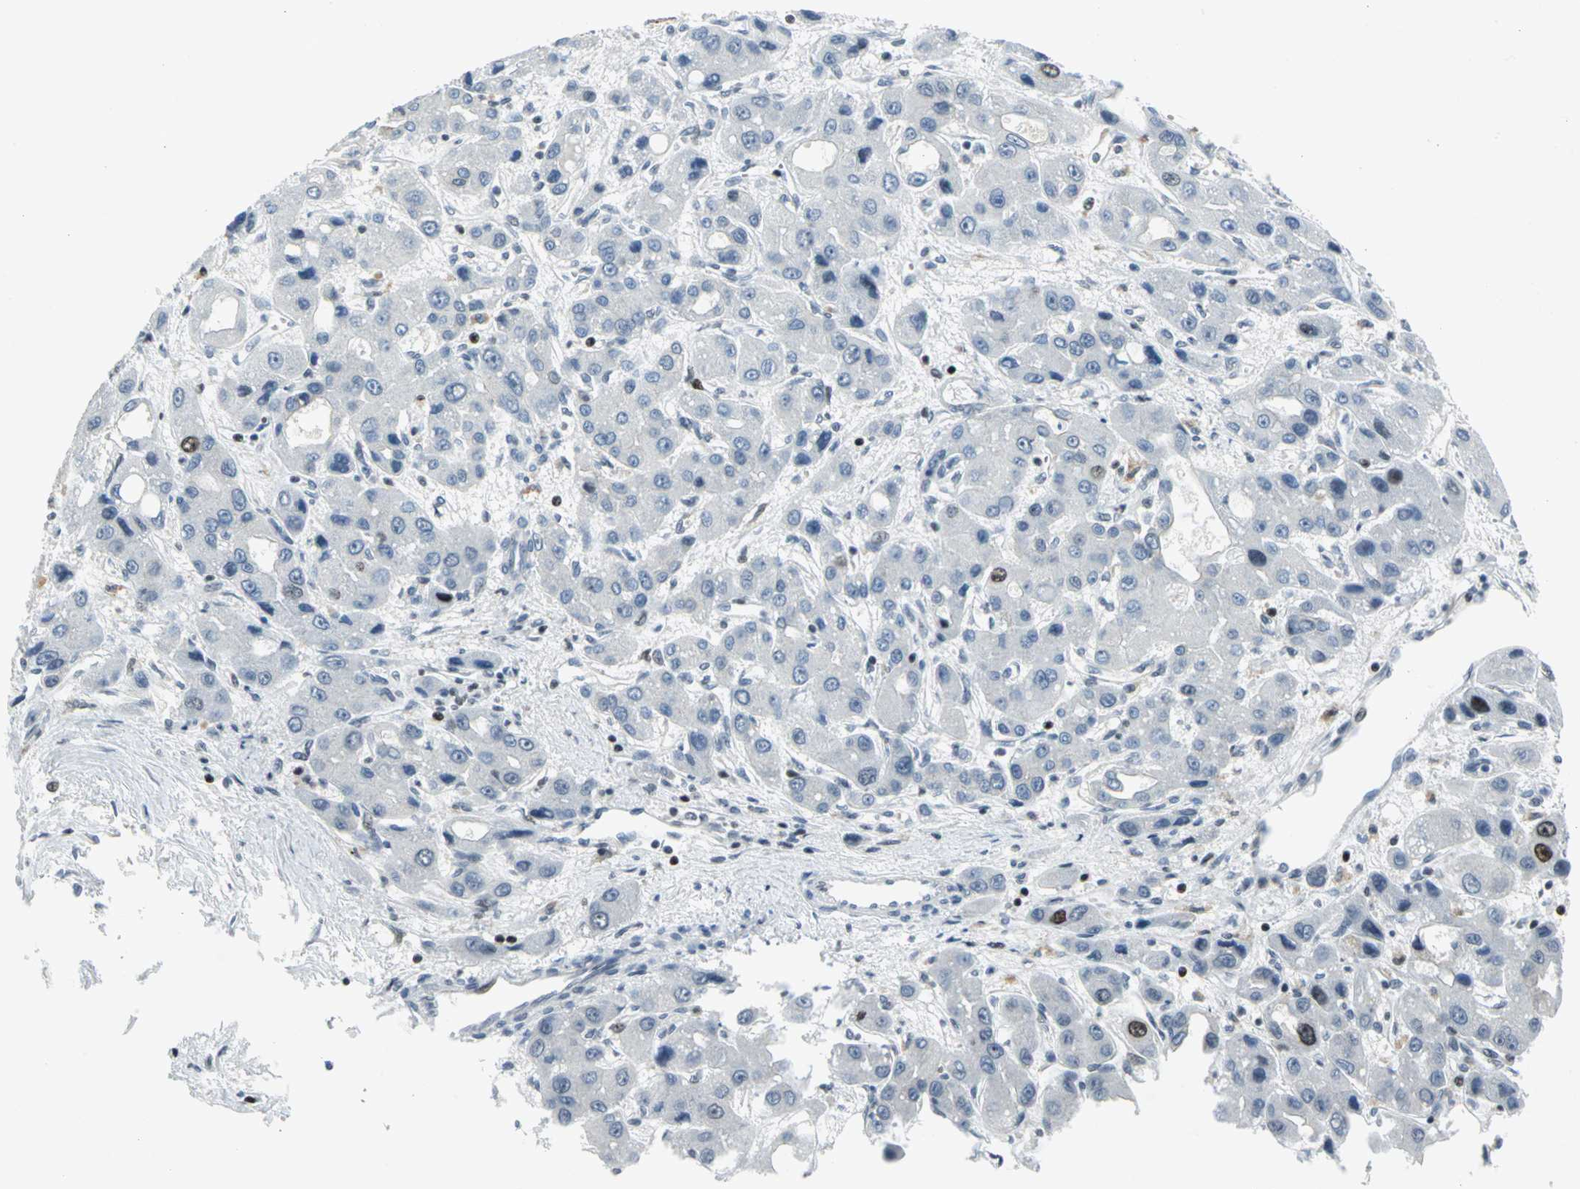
{"staining": {"intensity": "negative", "quantity": "none", "location": "none"}, "tissue": "liver cancer", "cell_type": "Tumor cells", "image_type": "cancer", "snomed": [{"axis": "morphology", "description": "Carcinoma, Hepatocellular, NOS"}, {"axis": "topography", "description": "Liver"}], "caption": "Histopathology image shows no significant protein positivity in tumor cells of liver cancer. (DAB immunohistochemistry with hematoxylin counter stain).", "gene": "RPA1", "patient": {"sex": "male", "age": 55}}